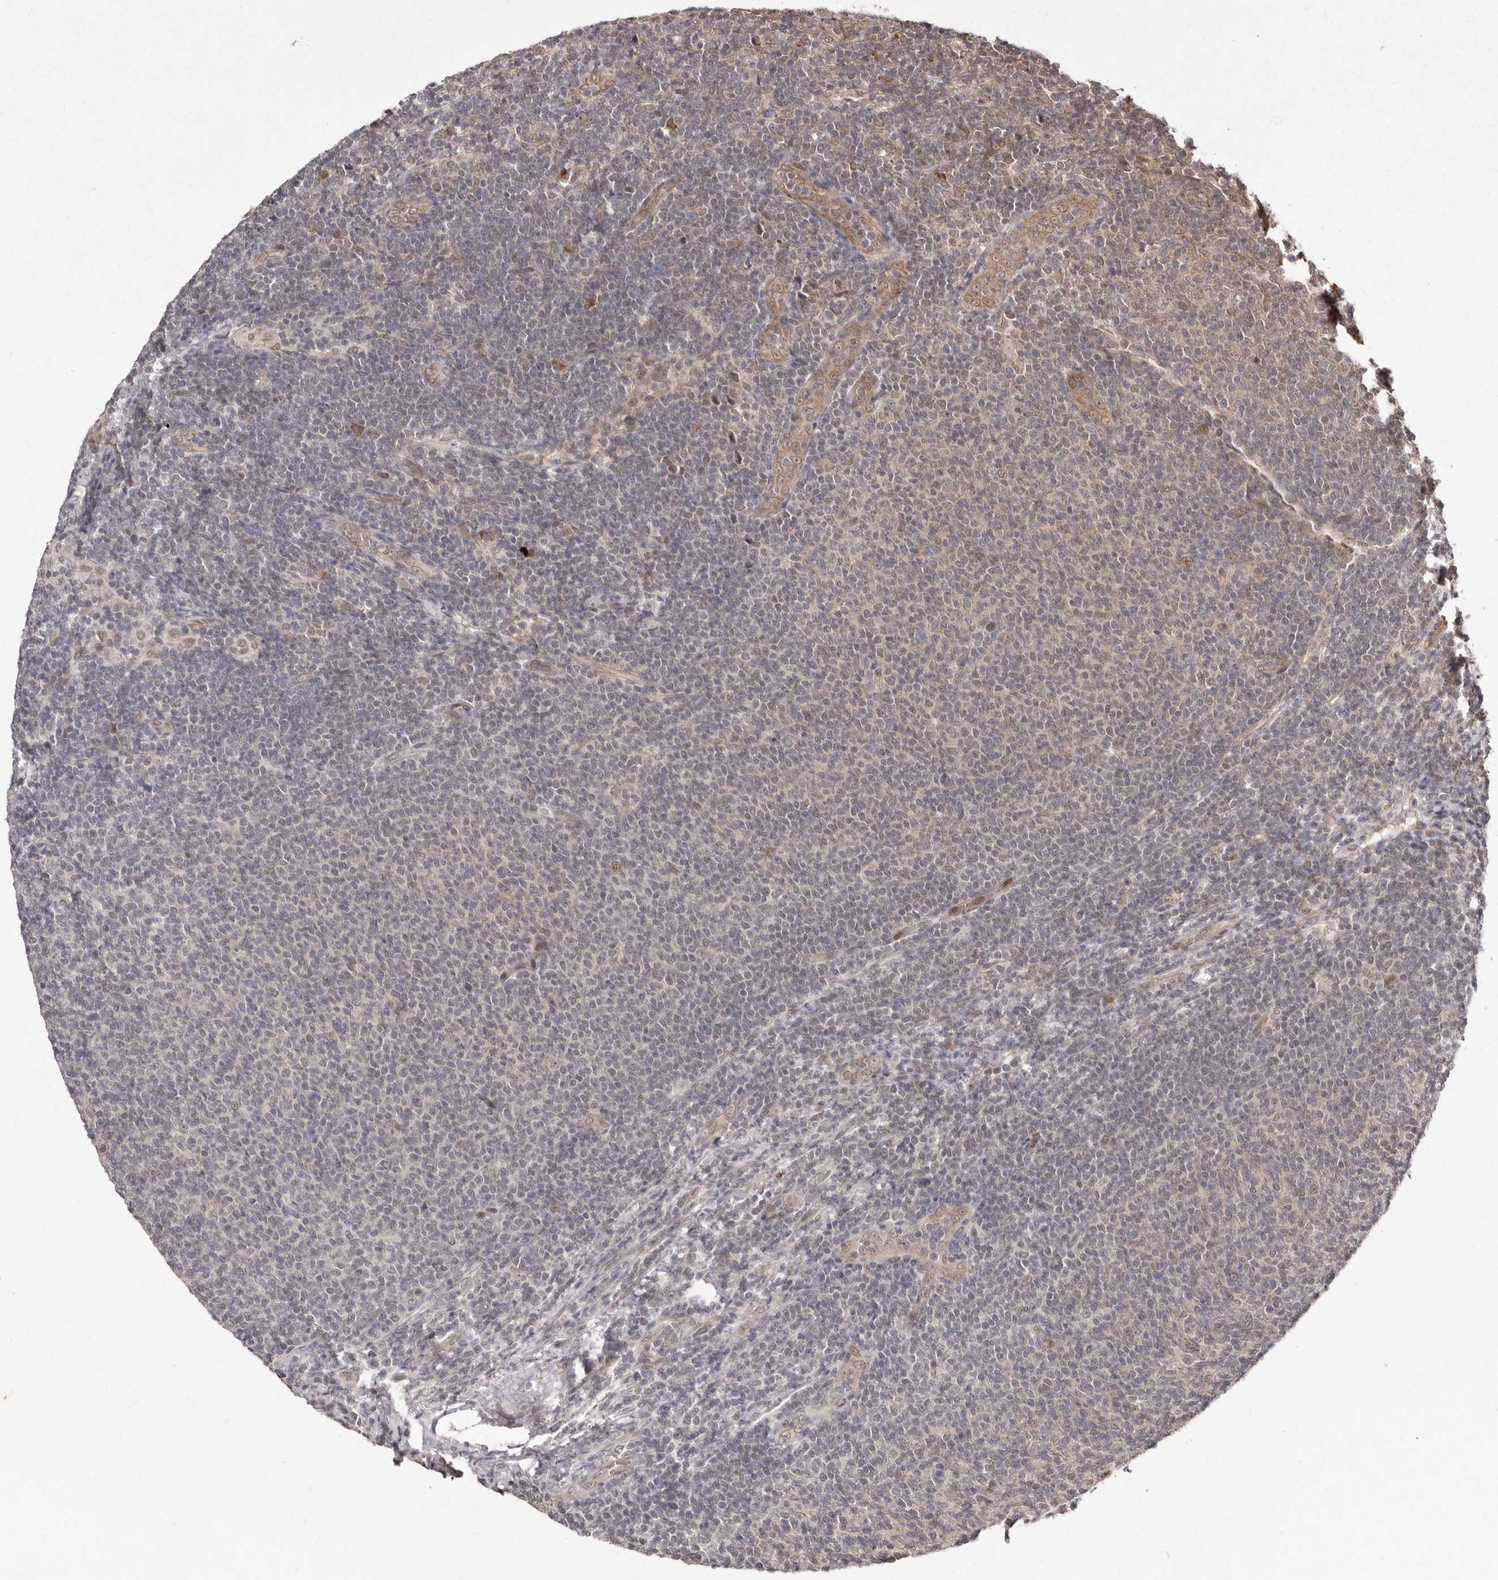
{"staining": {"intensity": "weak", "quantity": "<25%", "location": "cytoplasmic/membranous,nuclear"}, "tissue": "lymphoma", "cell_type": "Tumor cells", "image_type": "cancer", "snomed": [{"axis": "morphology", "description": "Malignant lymphoma, non-Hodgkin's type, Low grade"}, {"axis": "topography", "description": "Lymph node"}], "caption": "Protein analysis of malignant lymphoma, non-Hodgkin's type (low-grade) displays no significant expression in tumor cells.", "gene": "LRGUK", "patient": {"sex": "male", "age": 66}}